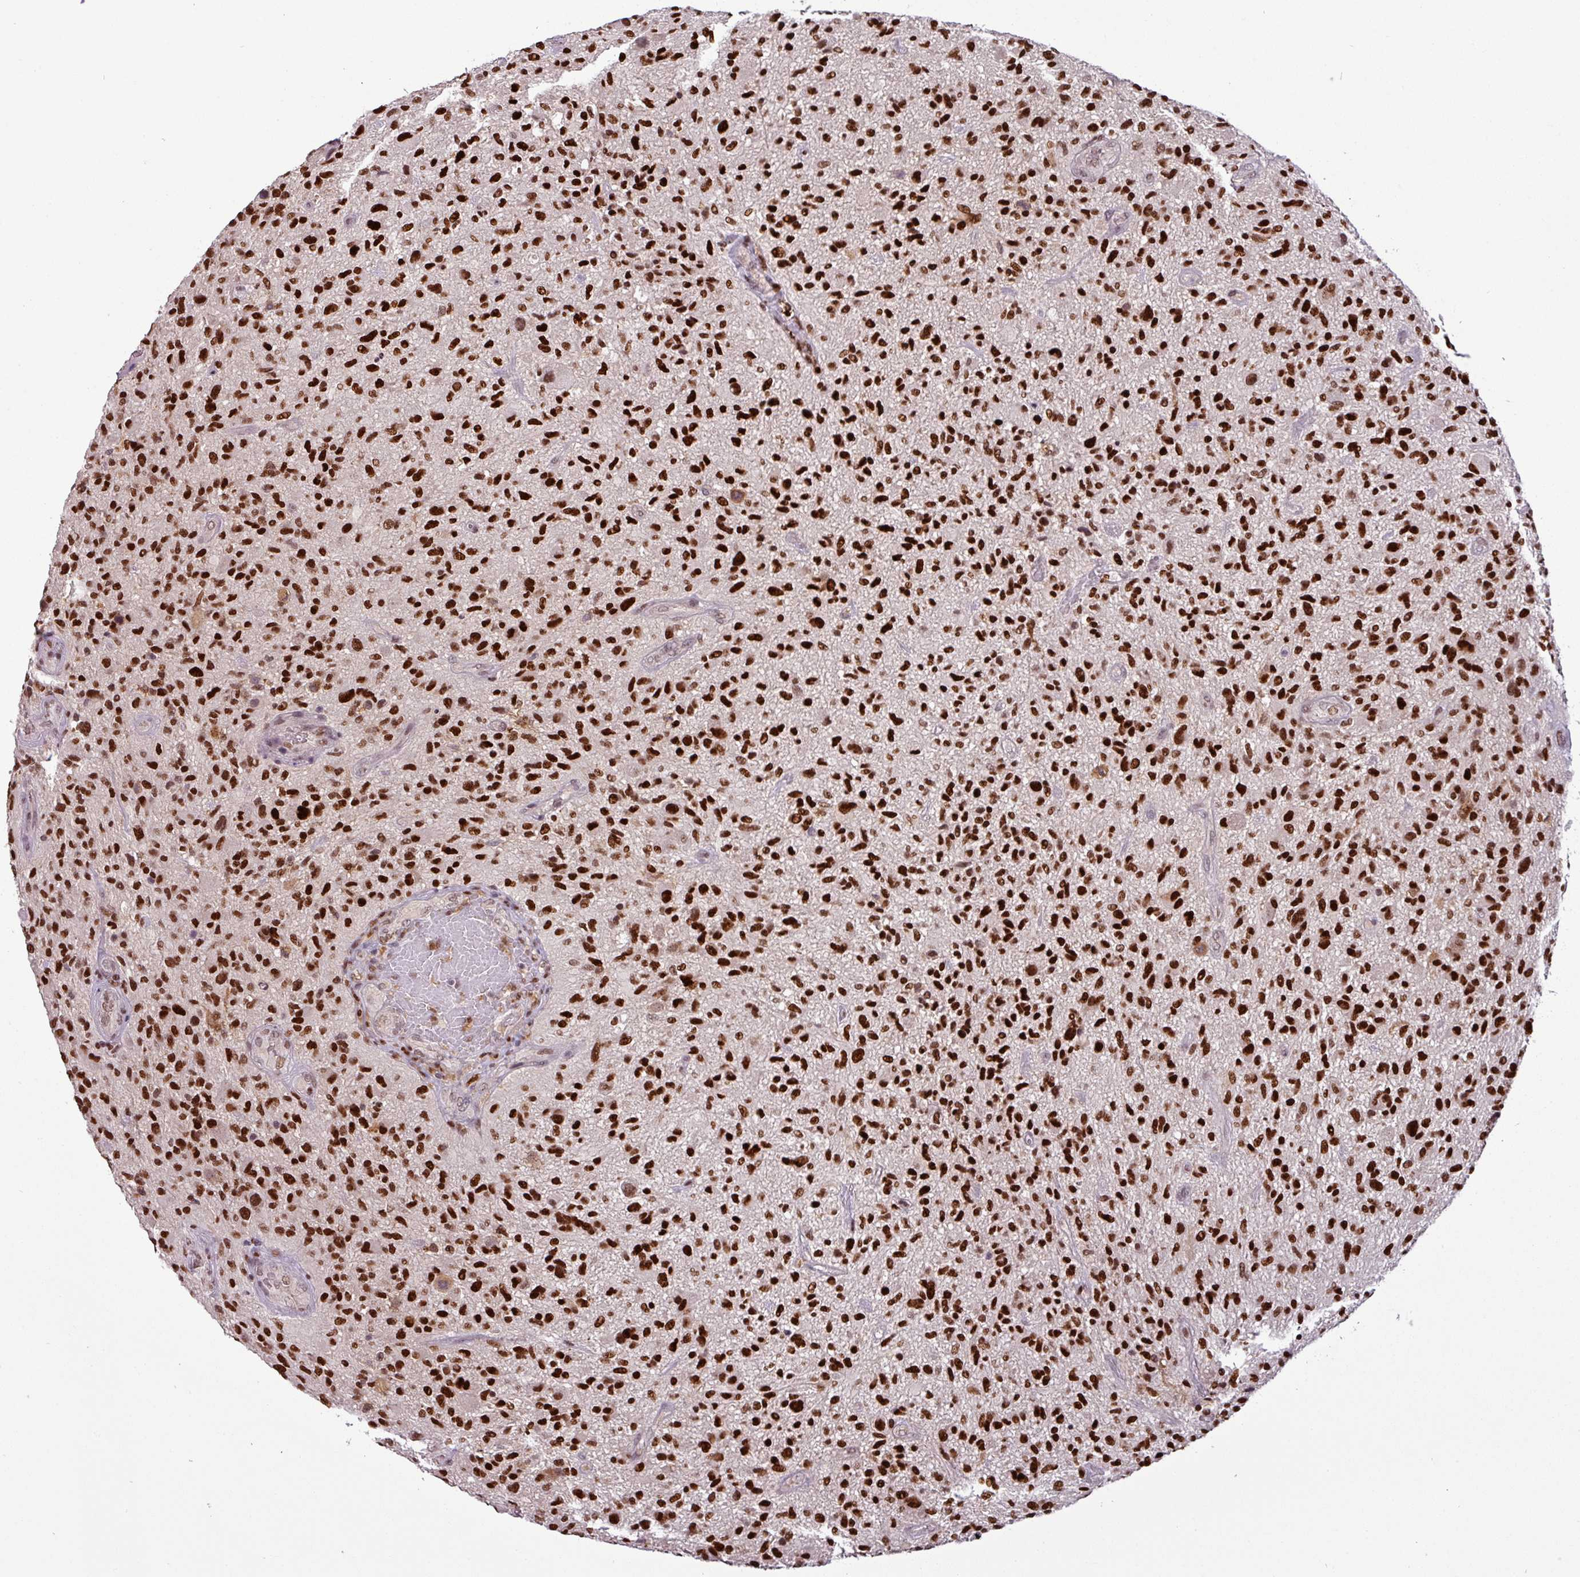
{"staining": {"intensity": "strong", "quantity": ">75%", "location": "nuclear"}, "tissue": "glioma", "cell_type": "Tumor cells", "image_type": "cancer", "snomed": [{"axis": "morphology", "description": "Glioma, malignant, High grade"}, {"axis": "topography", "description": "Brain"}], "caption": "A histopathology image of human high-grade glioma (malignant) stained for a protein reveals strong nuclear brown staining in tumor cells.", "gene": "IRF2BPL", "patient": {"sex": "male", "age": 47}}